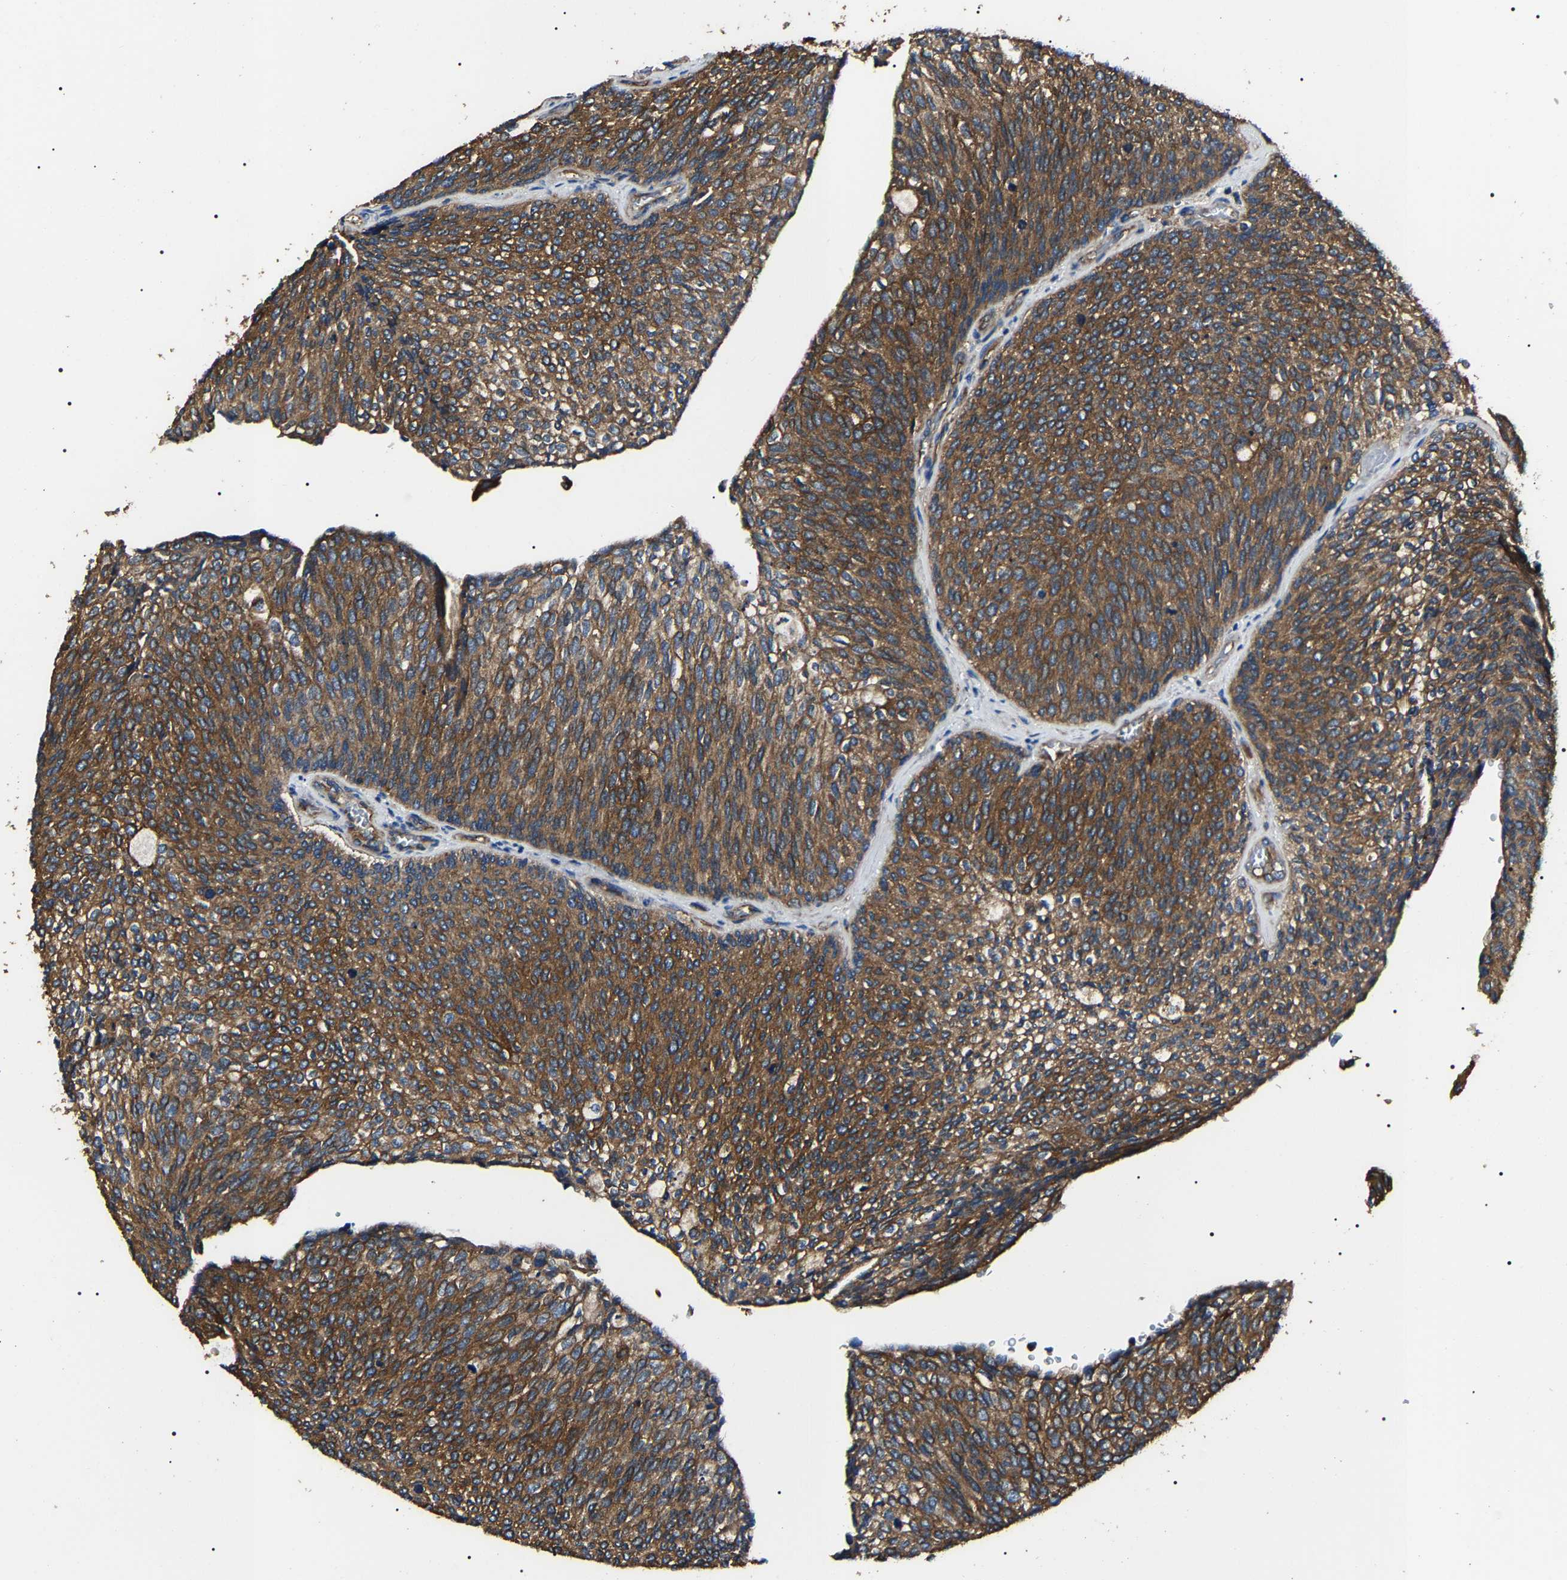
{"staining": {"intensity": "moderate", "quantity": ">75%", "location": "cytoplasmic/membranous"}, "tissue": "urothelial cancer", "cell_type": "Tumor cells", "image_type": "cancer", "snomed": [{"axis": "morphology", "description": "Urothelial carcinoma, Low grade"}, {"axis": "topography", "description": "Urinary bladder"}], "caption": "A histopathology image of urothelial cancer stained for a protein demonstrates moderate cytoplasmic/membranous brown staining in tumor cells. (DAB (3,3'-diaminobenzidine) IHC with brightfield microscopy, high magnification).", "gene": "HSCB", "patient": {"sex": "female", "age": 79}}